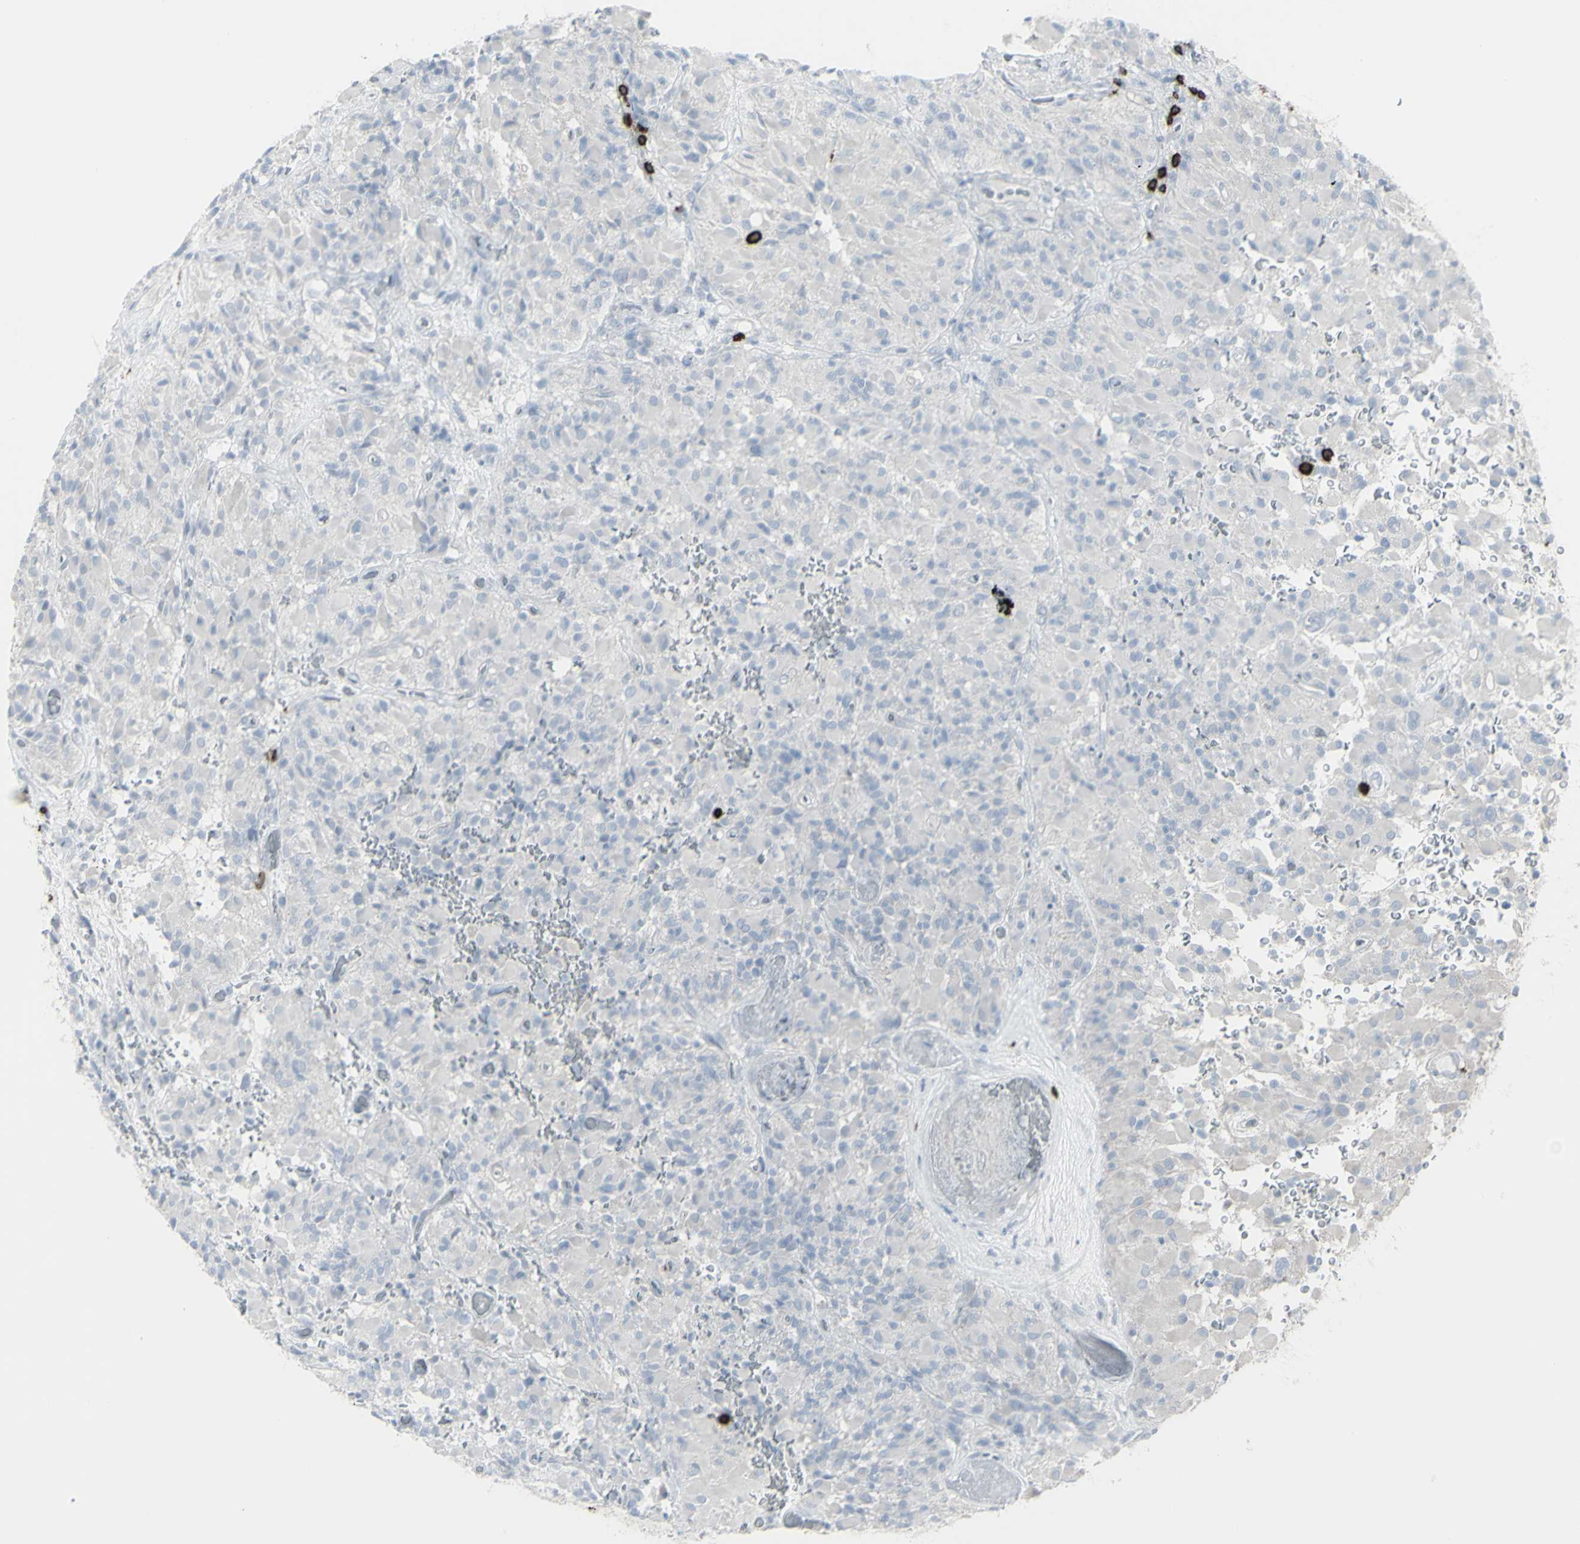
{"staining": {"intensity": "negative", "quantity": "none", "location": "none"}, "tissue": "glioma", "cell_type": "Tumor cells", "image_type": "cancer", "snomed": [{"axis": "morphology", "description": "Glioma, malignant, High grade"}, {"axis": "topography", "description": "Brain"}], "caption": "A high-resolution photomicrograph shows immunohistochemistry (IHC) staining of malignant high-grade glioma, which shows no significant expression in tumor cells.", "gene": "CD247", "patient": {"sex": "male", "age": 71}}